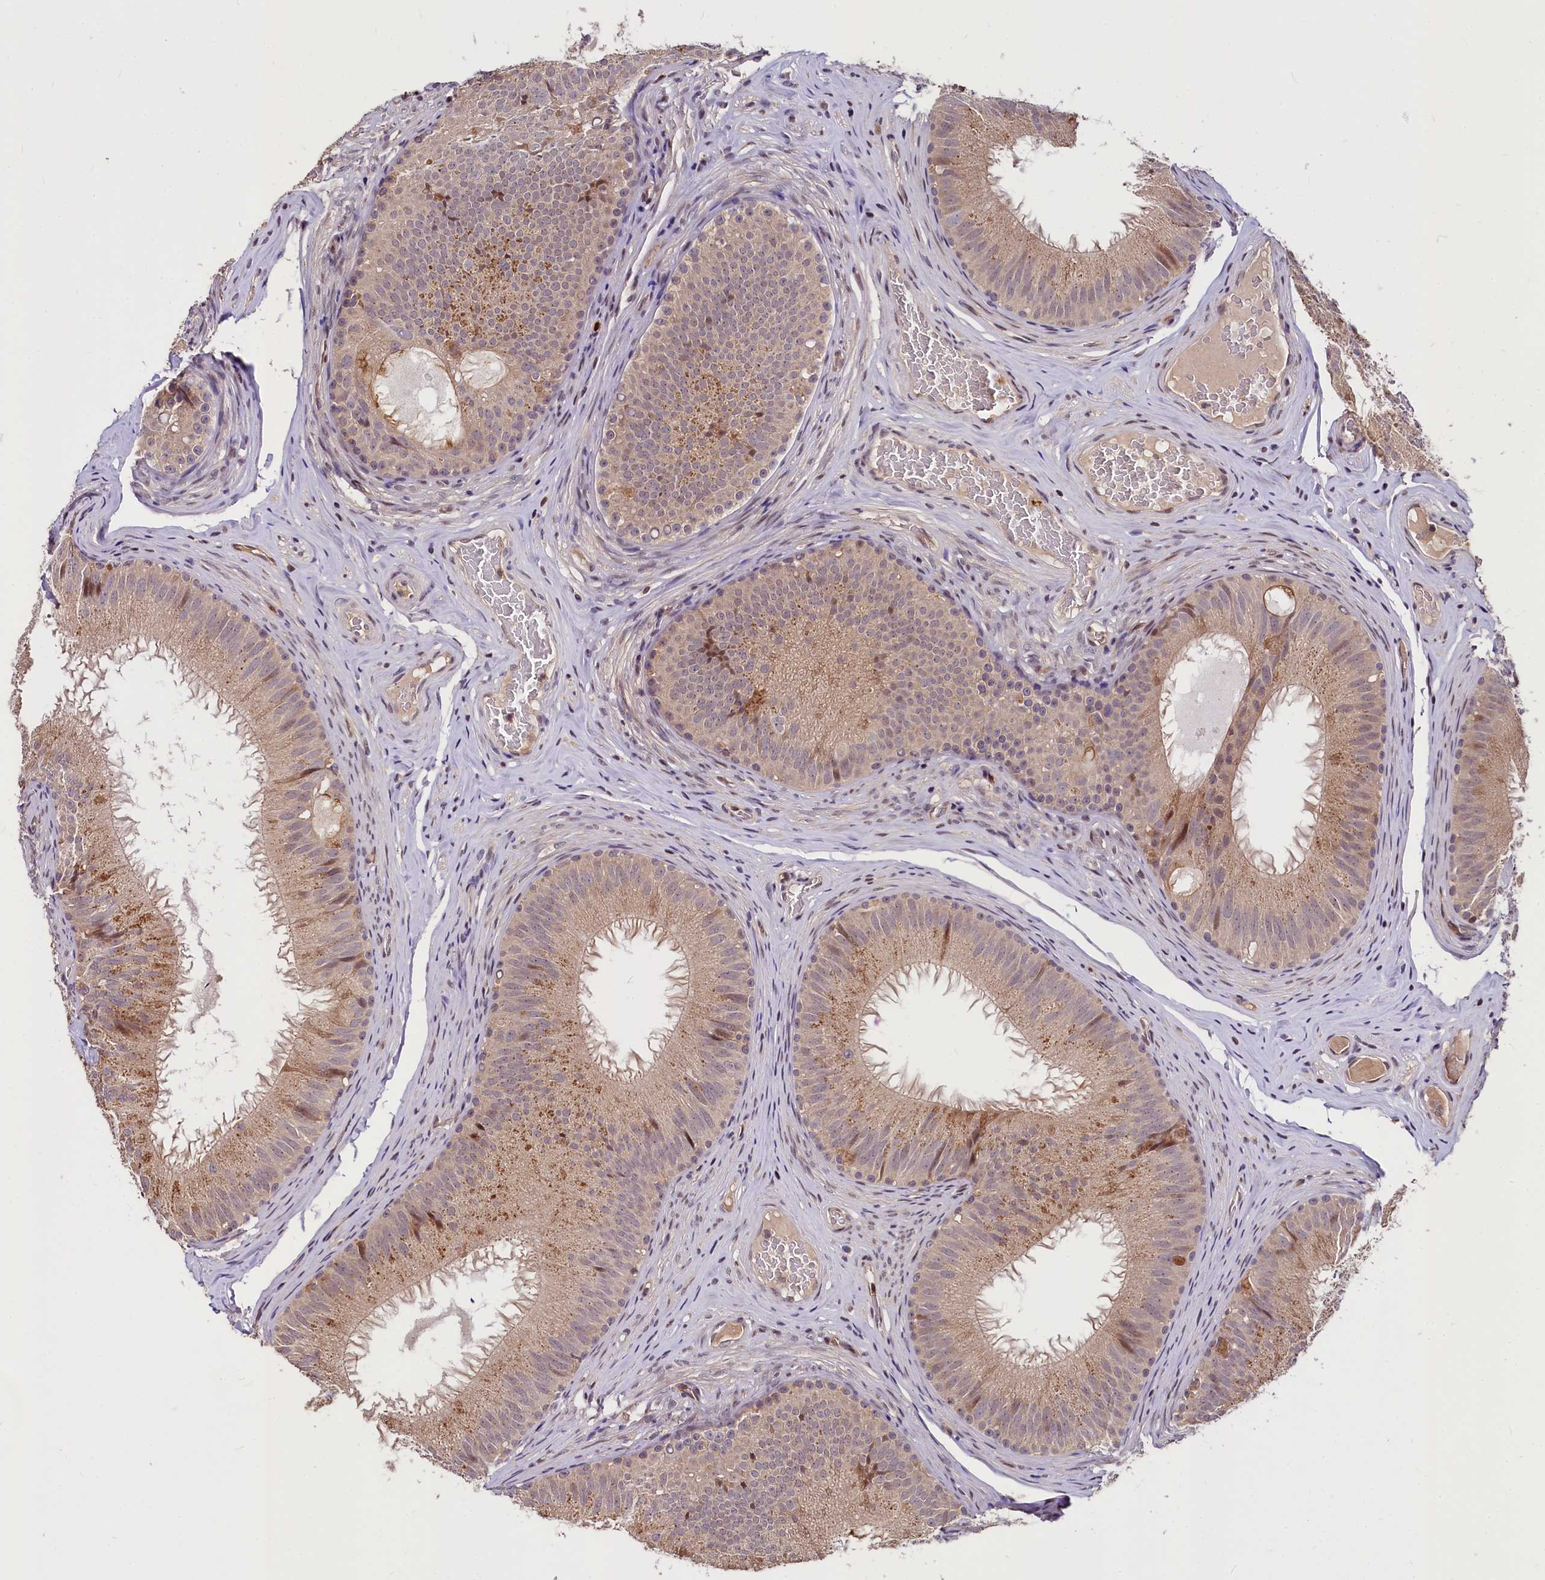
{"staining": {"intensity": "moderate", "quantity": ">75%", "location": "cytoplasmic/membranous"}, "tissue": "epididymis", "cell_type": "Glandular cells", "image_type": "normal", "snomed": [{"axis": "morphology", "description": "Normal tissue, NOS"}, {"axis": "topography", "description": "Epididymis"}], "caption": "Immunohistochemical staining of normal epididymis shows >75% levels of moderate cytoplasmic/membranous protein expression in about >75% of glandular cells.", "gene": "ATG101", "patient": {"sex": "male", "age": 34}}